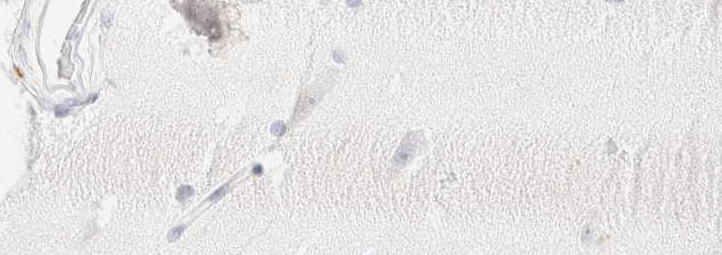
{"staining": {"intensity": "negative", "quantity": "none", "location": "none"}, "tissue": "hippocampus", "cell_type": "Glial cells", "image_type": "normal", "snomed": [{"axis": "morphology", "description": "Normal tissue, NOS"}, {"axis": "topography", "description": "Hippocampus"}], "caption": "Immunohistochemistry (IHC) histopathology image of unremarkable human hippocampus stained for a protein (brown), which demonstrates no expression in glial cells. The staining was performed using DAB (3,3'-diaminobenzidine) to visualize the protein expression in brown, while the nuclei were stained in blue with hematoxylin (Magnification: 20x).", "gene": "KRT15", "patient": {"sex": "male", "age": 45}}